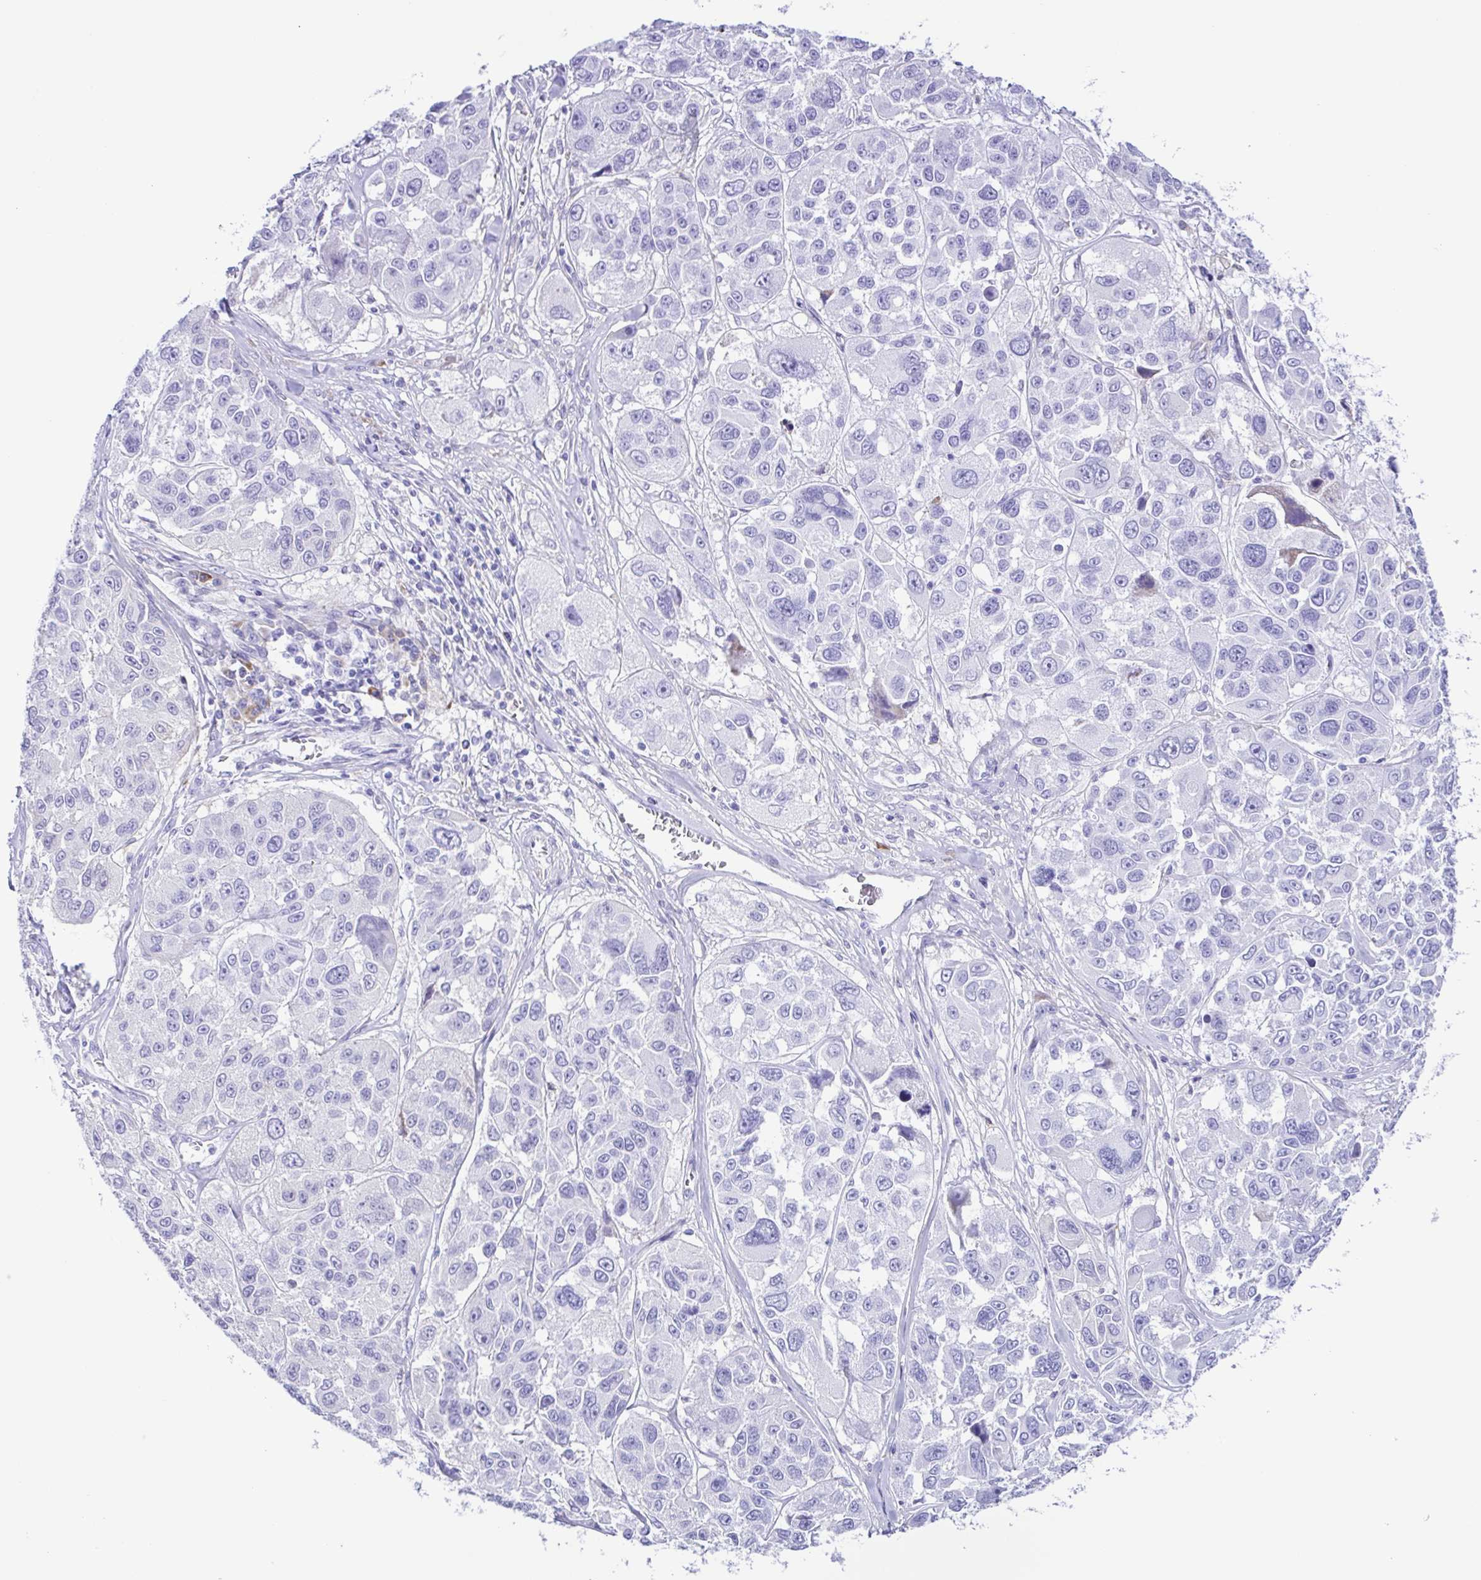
{"staining": {"intensity": "negative", "quantity": "none", "location": "none"}, "tissue": "melanoma", "cell_type": "Tumor cells", "image_type": "cancer", "snomed": [{"axis": "morphology", "description": "Malignant melanoma, NOS"}, {"axis": "topography", "description": "Skin"}], "caption": "Immunohistochemistry micrograph of melanoma stained for a protein (brown), which reveals no expression in tumor cells.", "gene": "GPR17", "patient": {"sex": "female", "age": 66}}